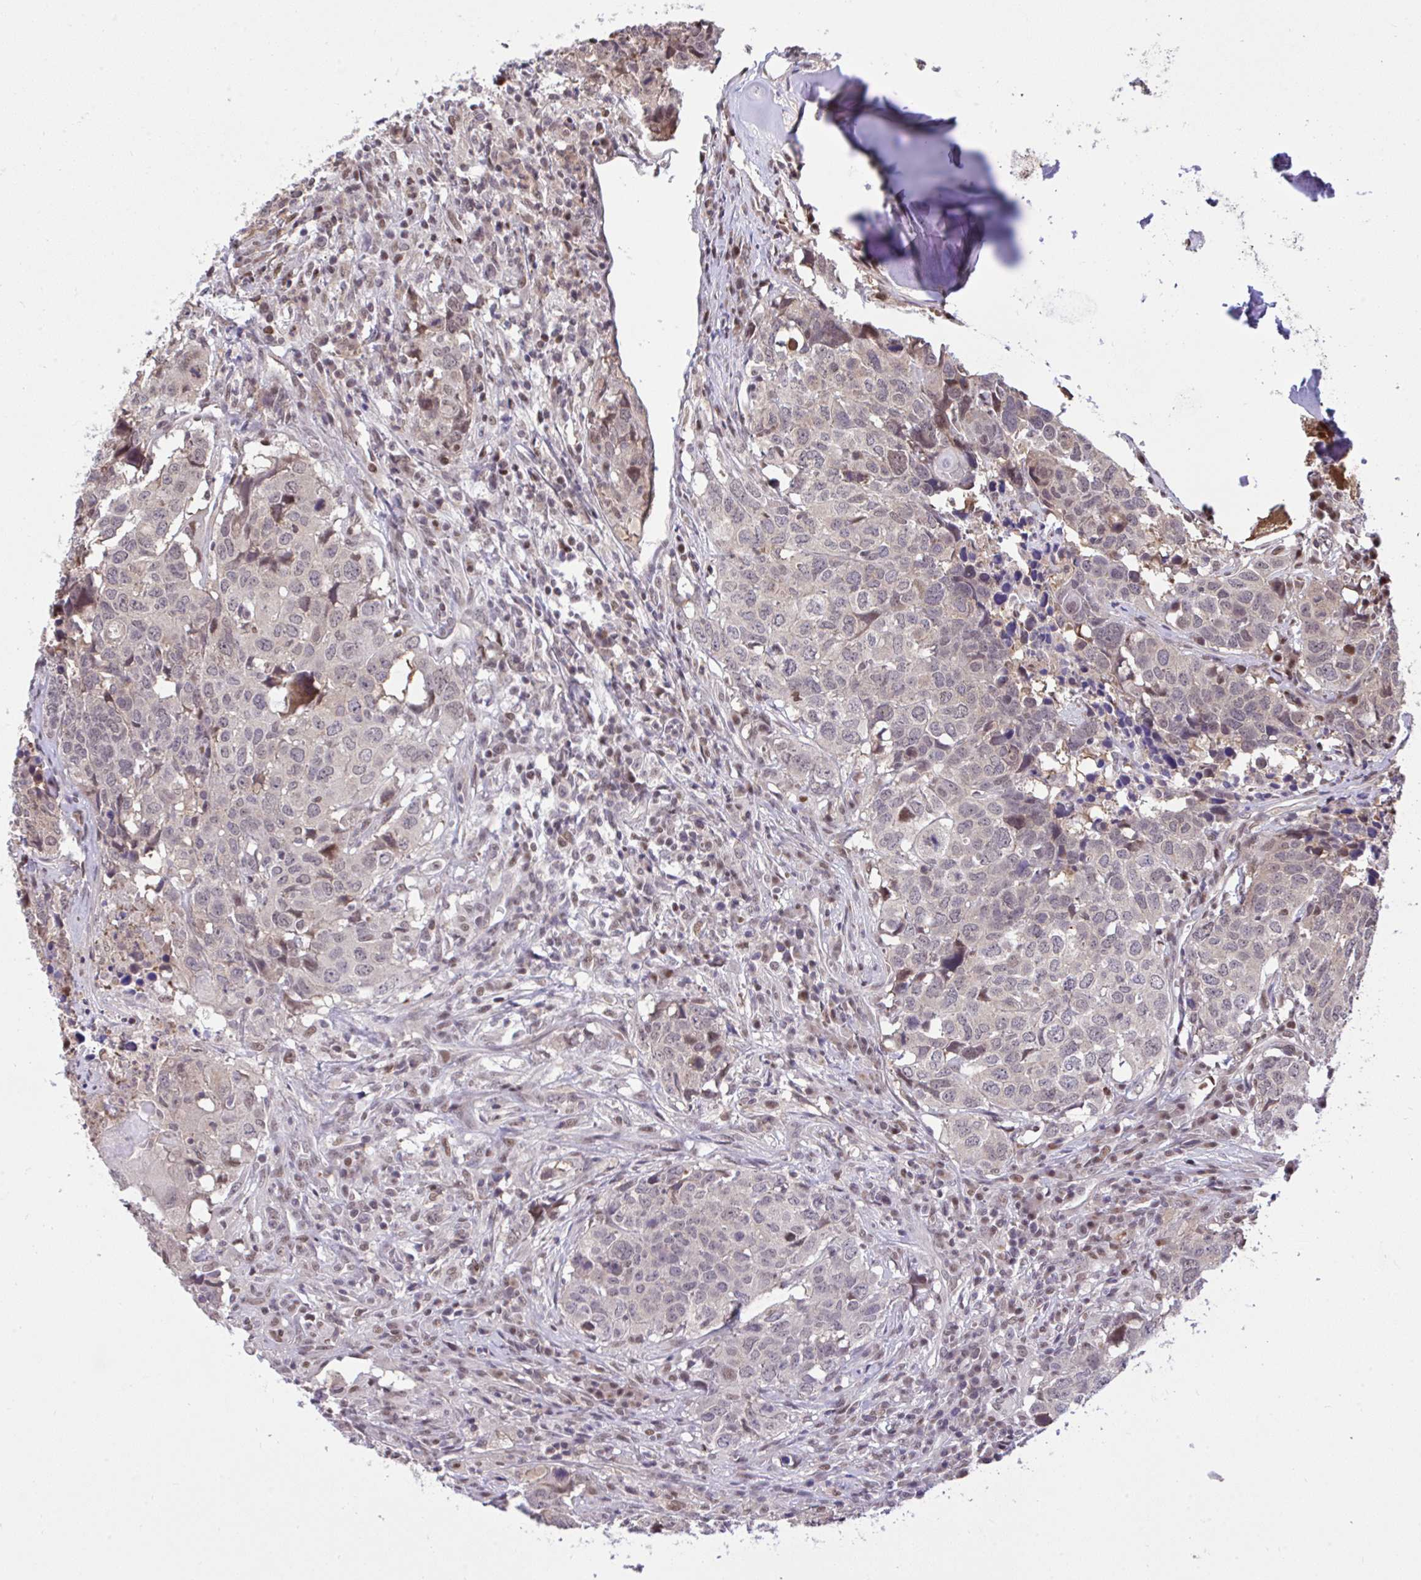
{"staining": {"intensity": "moderate", "quantity": "<25%", "location": "nuclear"}, "tissue": "head and neck cancer", "cell_type": "Tumor cells", "image_type": "cancer", "snomed": [{"axis": "morphology", "description": "Normal tissue, NOS"}, {"axis": "morphology", "description": "Squamous cell carcinoma, NOS"}, {"axis": "topography", "description": "Skeletal muscle"}, {"axis": "topography", "description": "Vascular tissue"}, {"axis": "topography", "description": "Peripheral nerve tissue"}, {"axis": "topography", "description": "Head-Neck"}], "caption": "Head and neck cancer stained for a protein (brown) demonstrates moderate nuclear positive positivity in approximately <25% of tumor cells.", "gene": "GLIS3", "patient": {"sex": "male", "age": 66}}